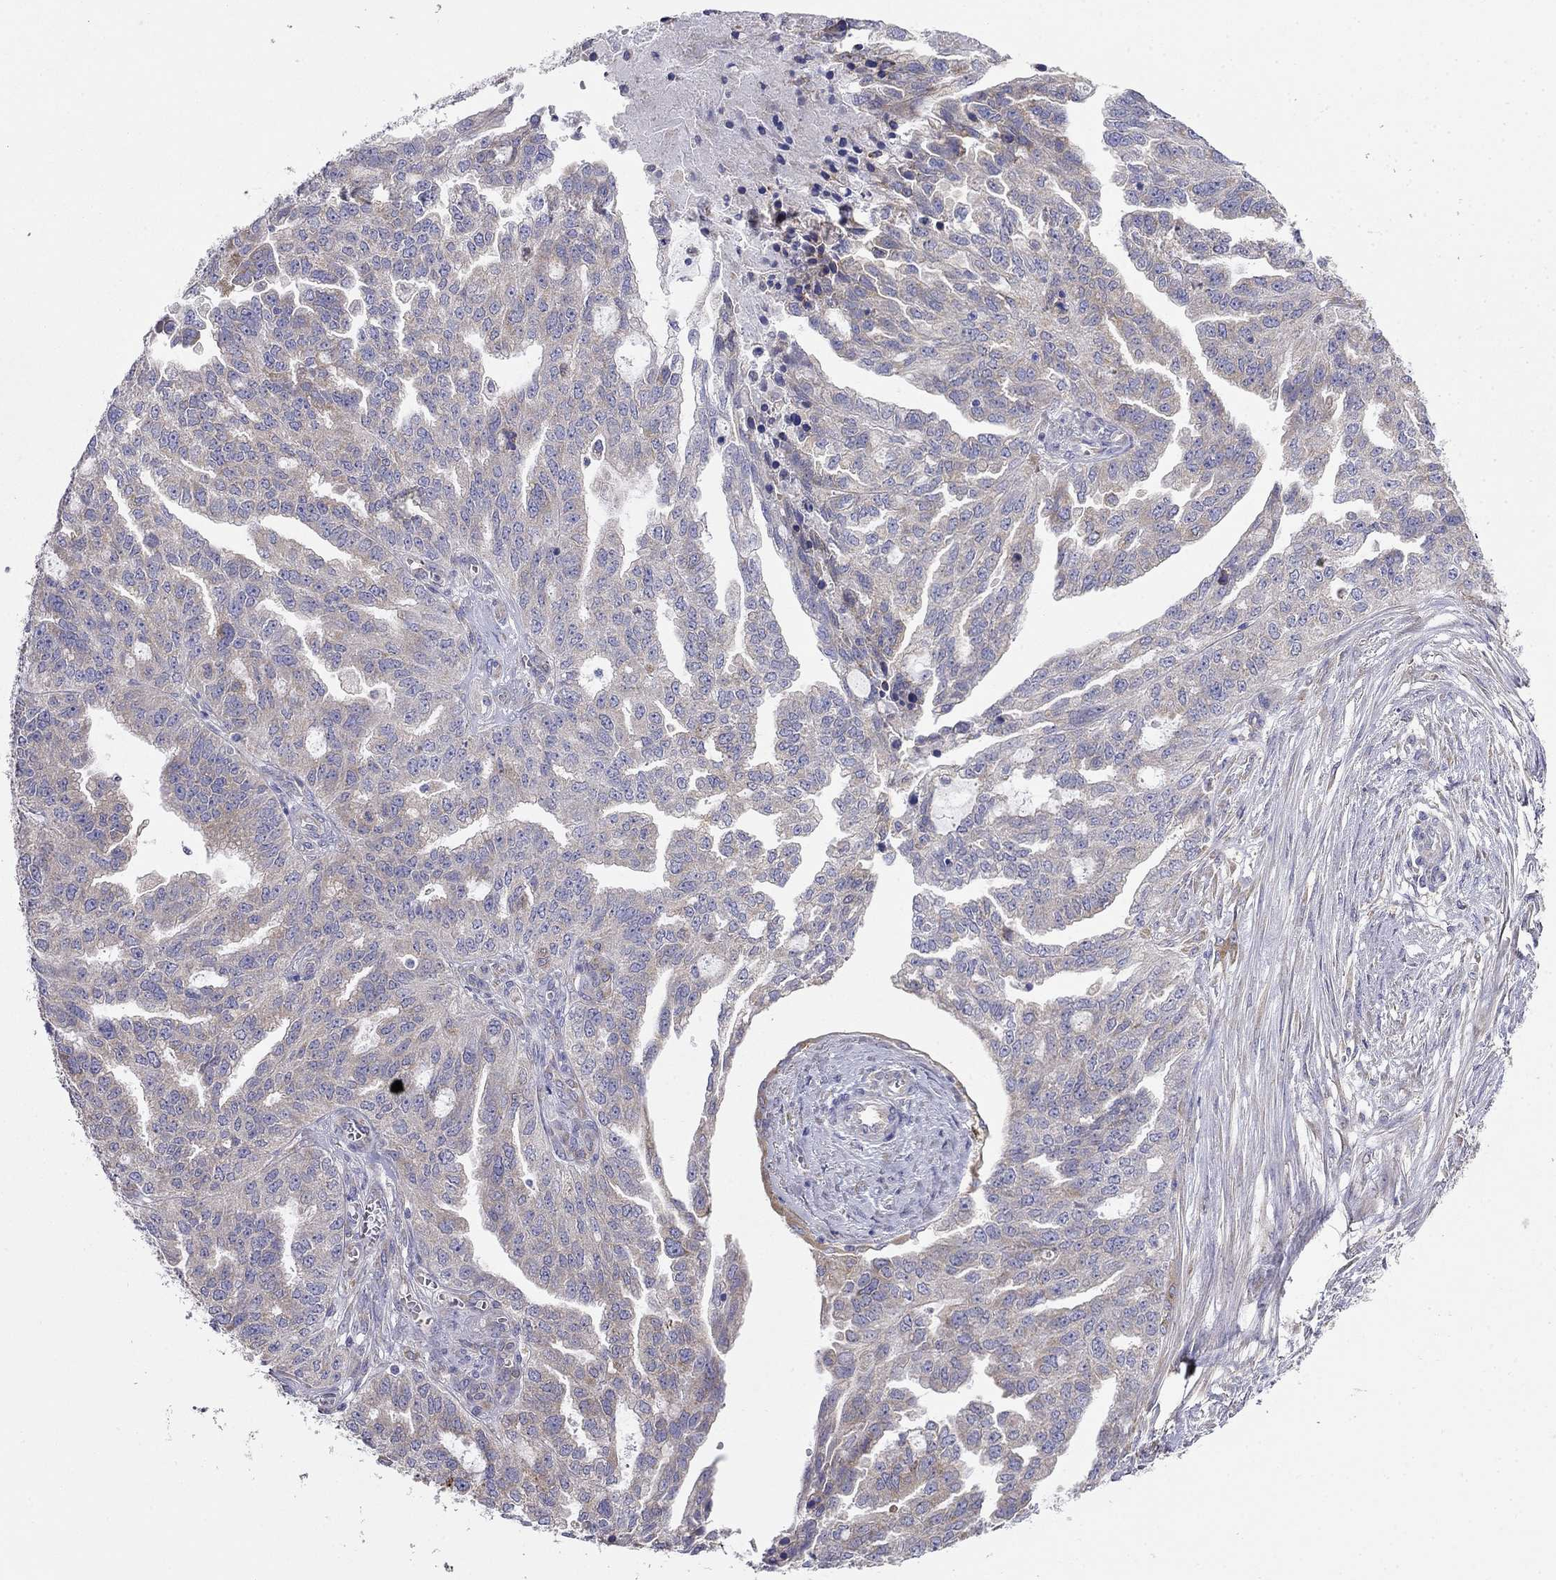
{"staining": {"intensity": "weak", "quantity": ">75%", "location": "cytoplasmic/membranous"}, "tissue": "ovarian cancer", "cell_type": "Tumor cells", "image_type": "cancer", "snomed": [{"axis": "morphology", "description": "Cystadenocarcinoma, serous, NOS"}, {"axis": "topography", "description": "Ovary"}], "caption": "Serous cystadenocarcinoma (ovarian) stained with DAB IHC shows low levels of weak cytoplasmic/membranous positivity in approximately >75% of tumor cells.", "gene": "LONRF2", "patient": {"sex": "female", "age": 51}}